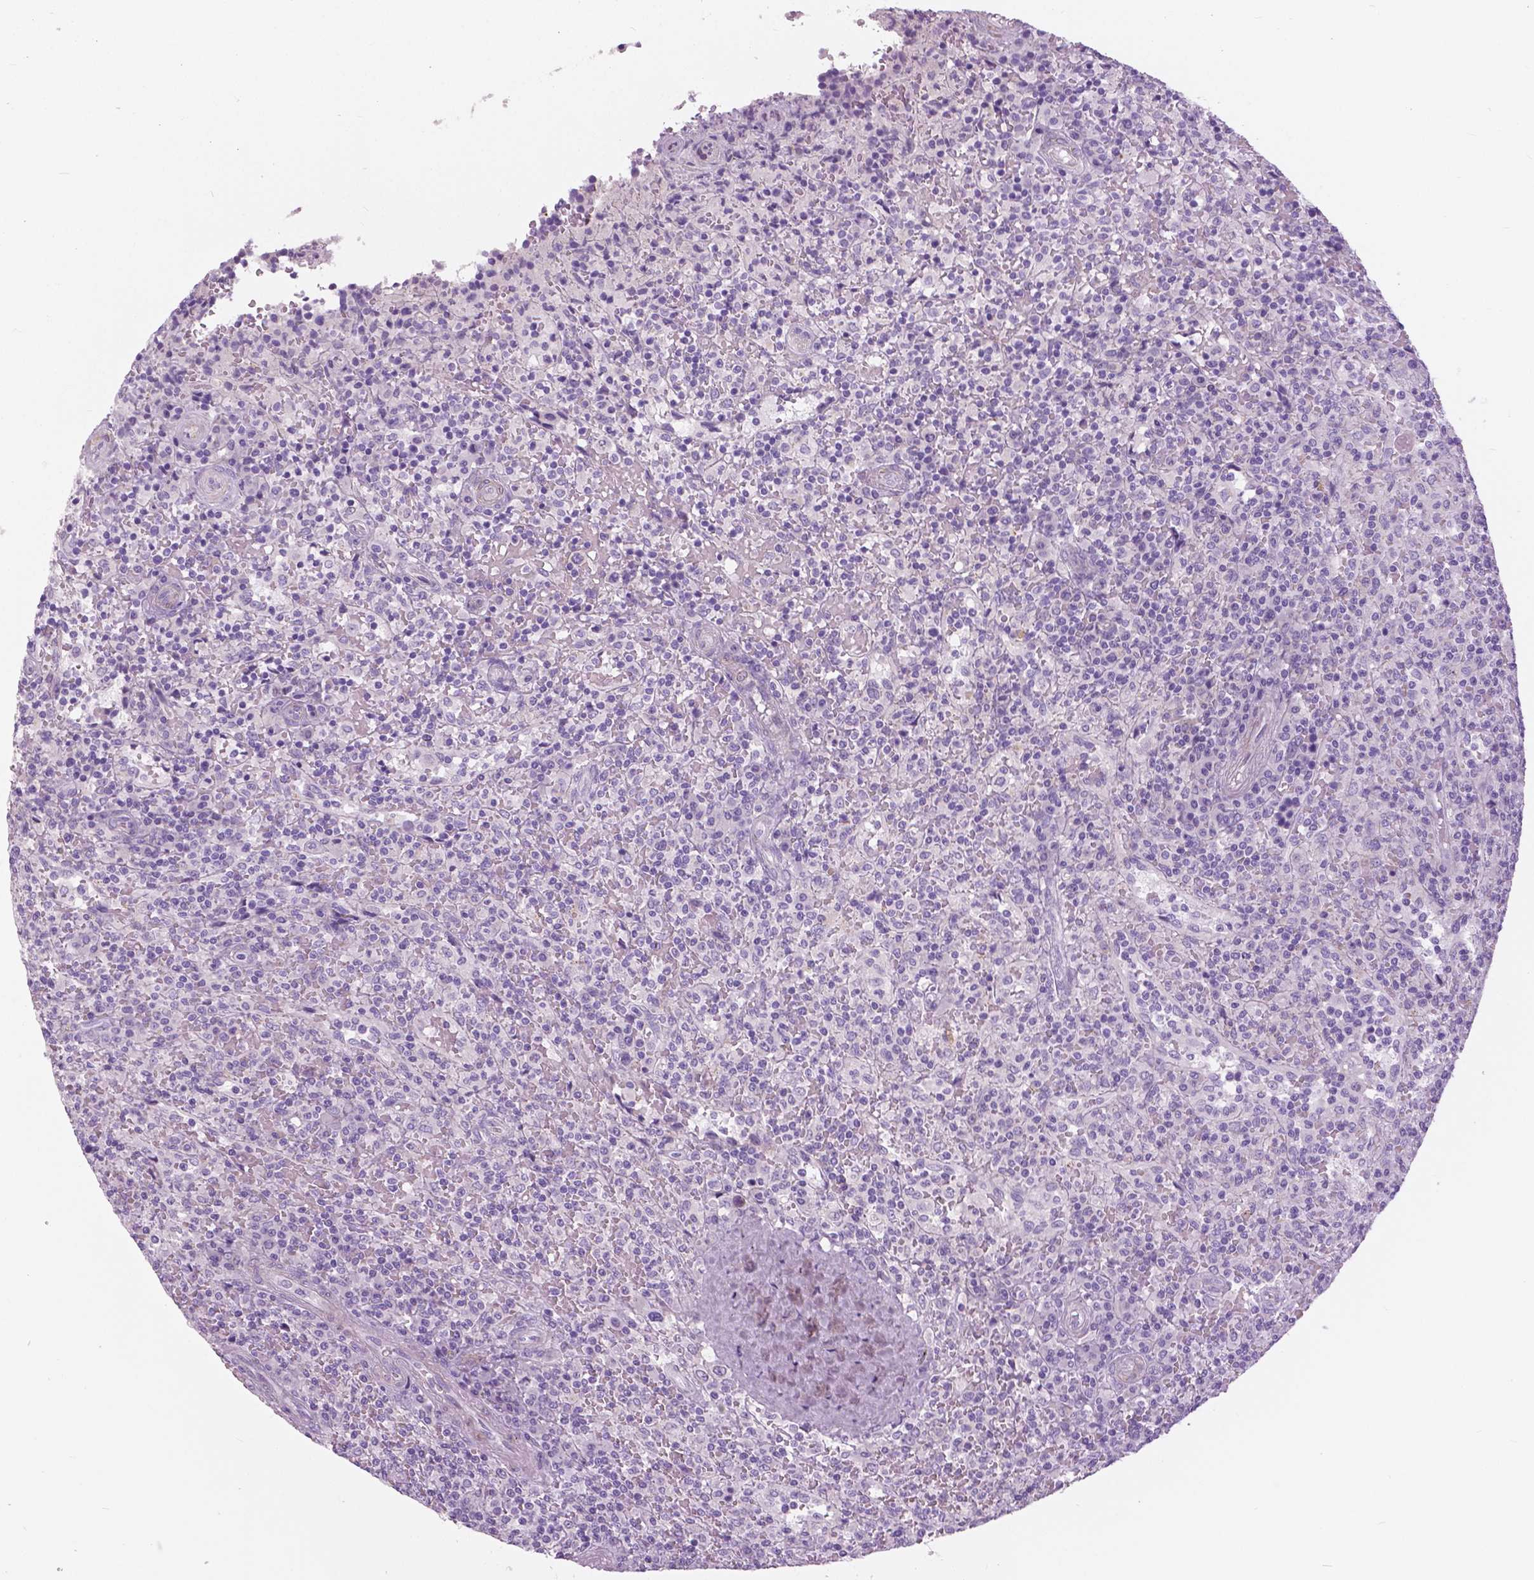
{"staining": {"intensity": "negative", "quantity": "none", "location": "none"}, "tissue": "lymphoma", "cell_type": "Tumor cells", "image_type": "cancer", "snomed": [{"axis": "morphology", "description": "Malignant lymphoma, non-Hodgkin's type, Low grade"}, {"axis": "topography", "description": "Spleen"}], "caption": "Protein analysis of lymphoma demonstrates no significant expression in tumor cells. (Brightfield microscopy of DAB (3,3'-diaminobenzidine) IHC at high magnification).", "gene": "SERPINI1", "patient": {"sex": "male", "age": 62}}